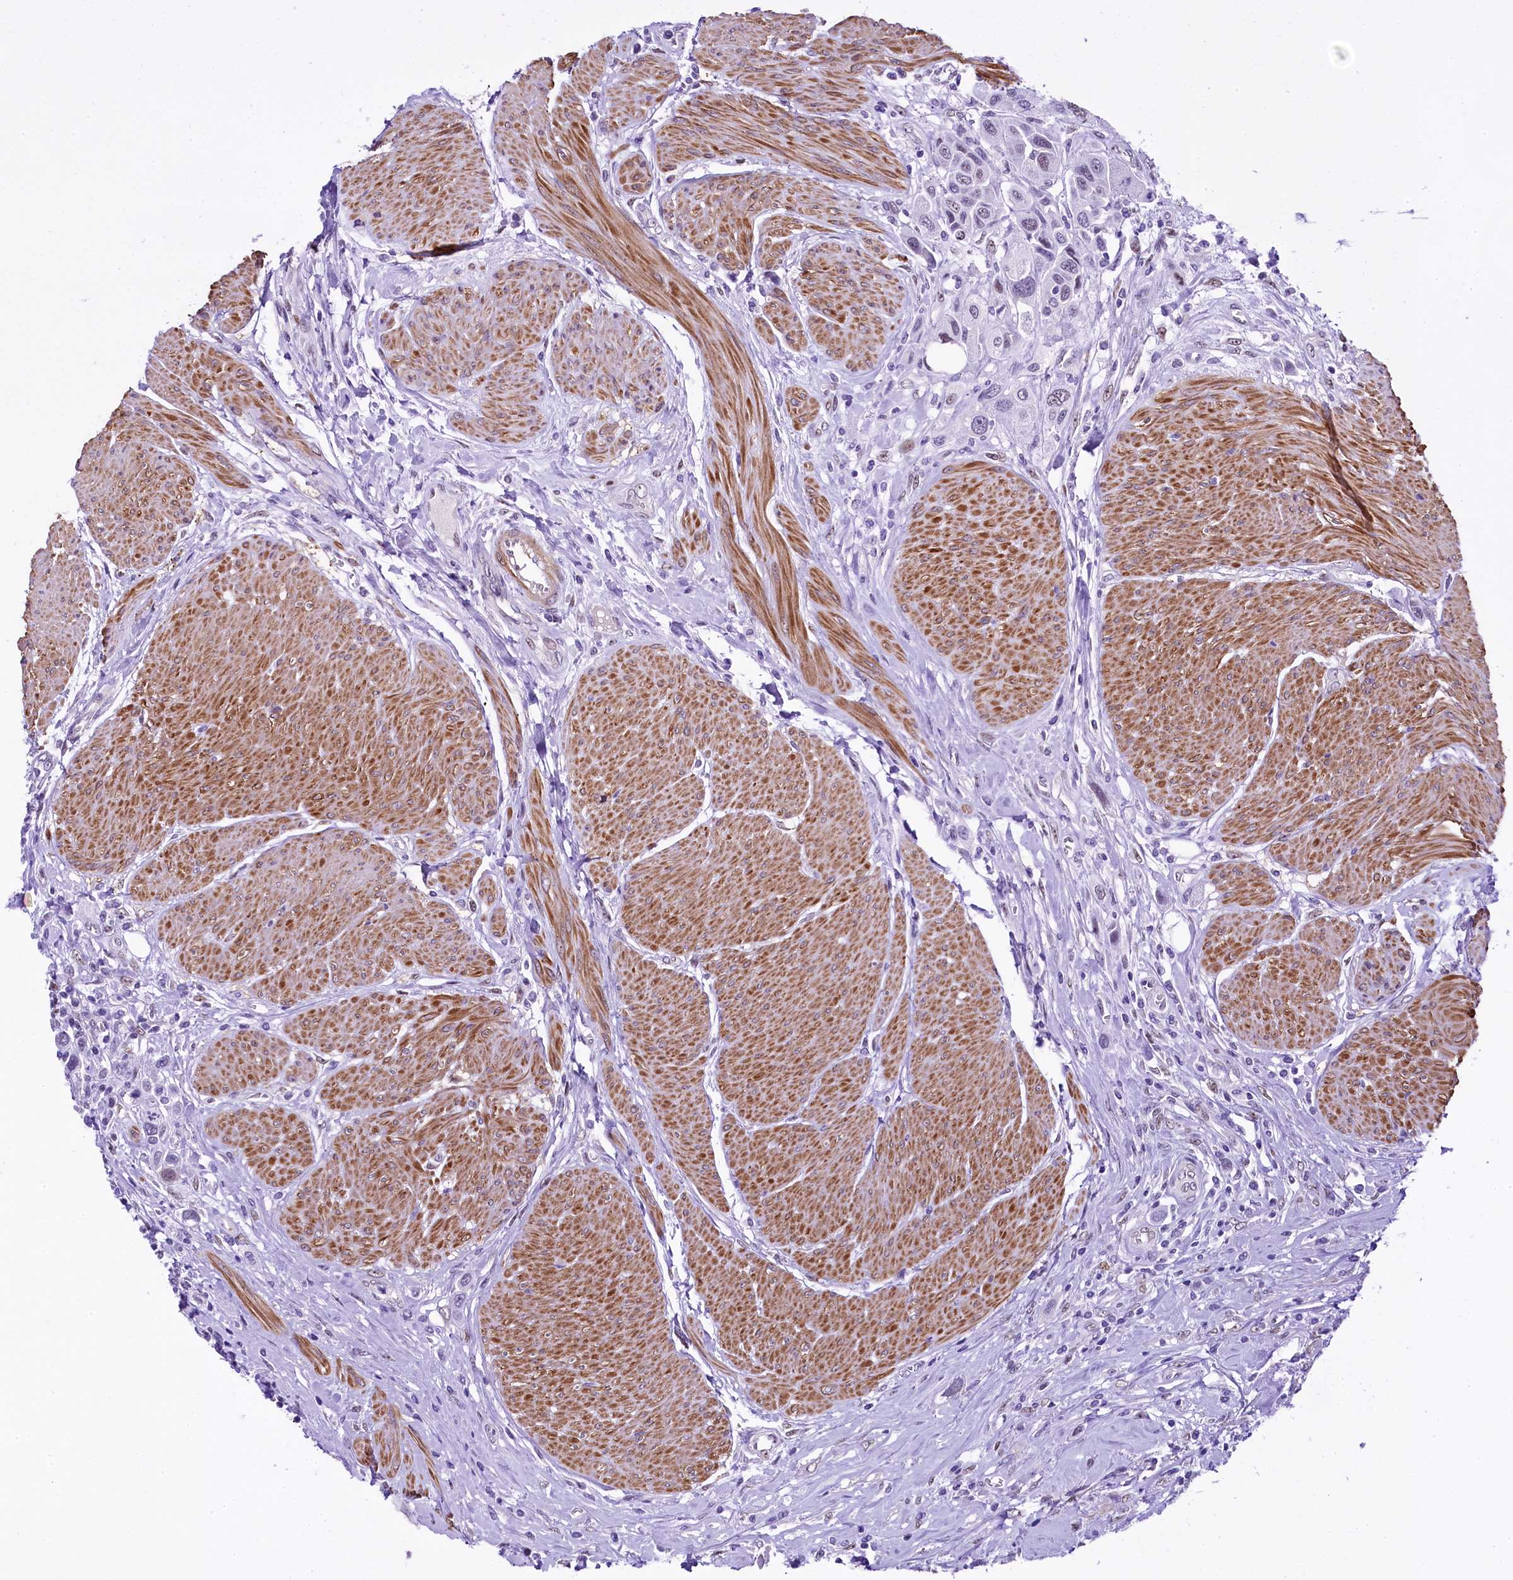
{"staining": {"intensity": "weak", "quantity": "<25%", "location": "nuclear"}, "tissue": "urothelial cancer", "cell_type": "Tumor cells", "image_type": "cancer", "snomed": [{"axis": "morphology", "description": "Urothelial carcinoma, High grade"}, {"axis": "topography", "description": "Urinary bladder"}], "caption": "Urothelial cancer was stained to show a protein in brown. There is no significant staining in tumor cells.", "gene": "SAMD10", "patient": {"sex": "male", "age": 50}}